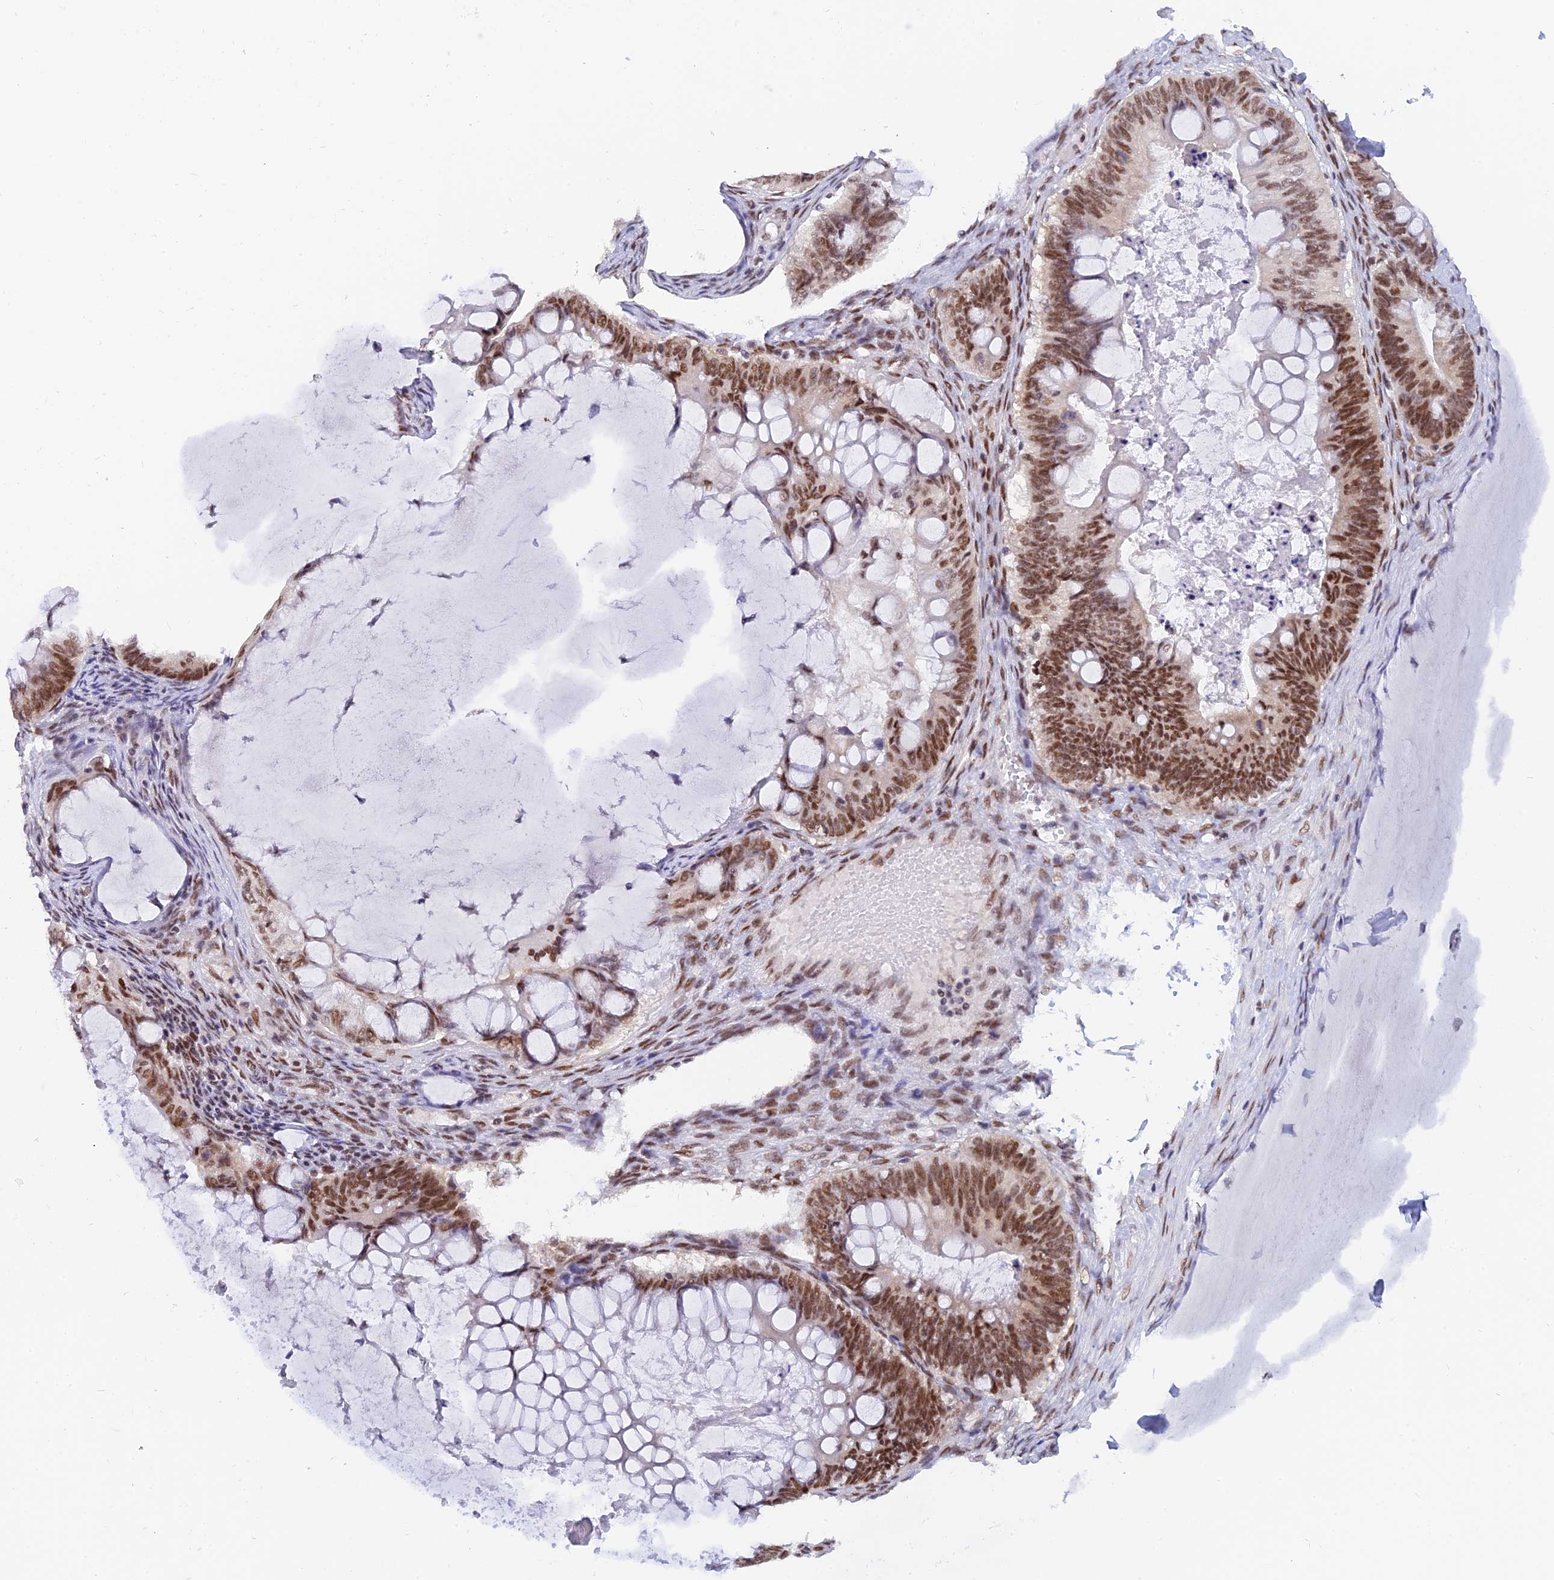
{"staining": {"intensity": "moderate", "quantity": ">75%", "location": "nuclear"}, "tissue": "ovarian cancer", "cell_type": "Tumor cells", "image_type": "cancer", "snomed": [{"axis": "morphology", "description": "Cystadenocarcinoma, mucinous, NOS"}, {"axis": "topography", "description": "Ovary"}], "caption": "IHC staining of ovarian cancer (mucinous cystadenocarcinoma), which shows medium levels of moderate nuclear staining in approximately >75% of tumor cells indicating moderate nuclear protein expression. The staining was performed using DAB (brown) for protein detection and nuclei were counterstained in hematoxylin (blue).", "gene": "DPY30", "patient": {"sex": "female", "age": 61}}